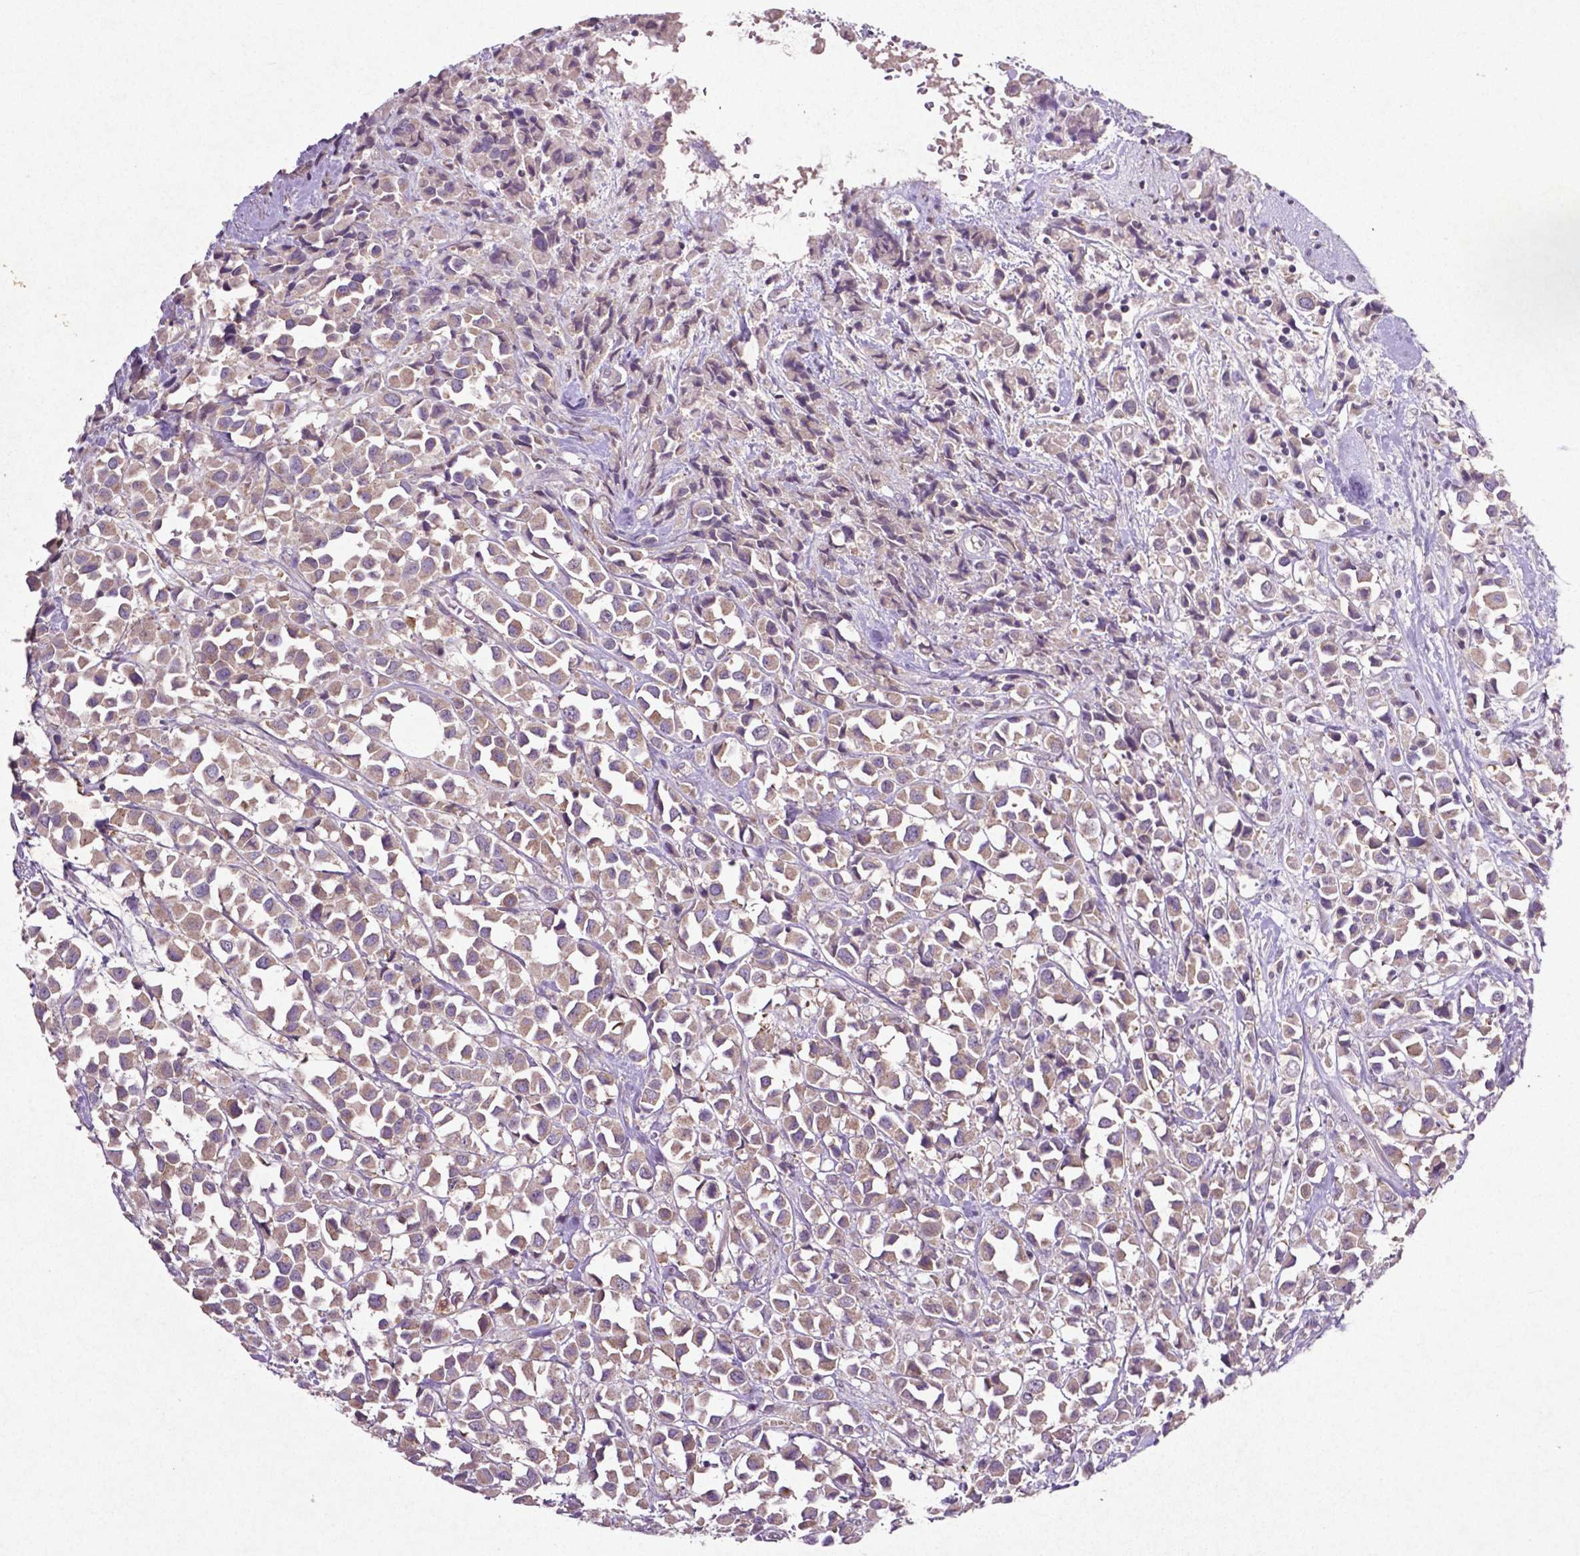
{"staining": {"intensity": "weak", "quantity": ">75%", "location": "cytoplasmic/membranous"}, "tissue": "breast cancer", "cell_type": "Tumor cells", "image_type": "cancer", "snomed": [{"axis": "morphology", "description": "Duct carcinoma"}, {"axis": "topography", "description": "Breast"}], "caption": "The immunohistochemical stain shows weak cytoplasmic/membranous staining in tumor cells of breast cancer tissue.", "gene": "MTOR", "patient": {"sex": "female", "age": 61}}